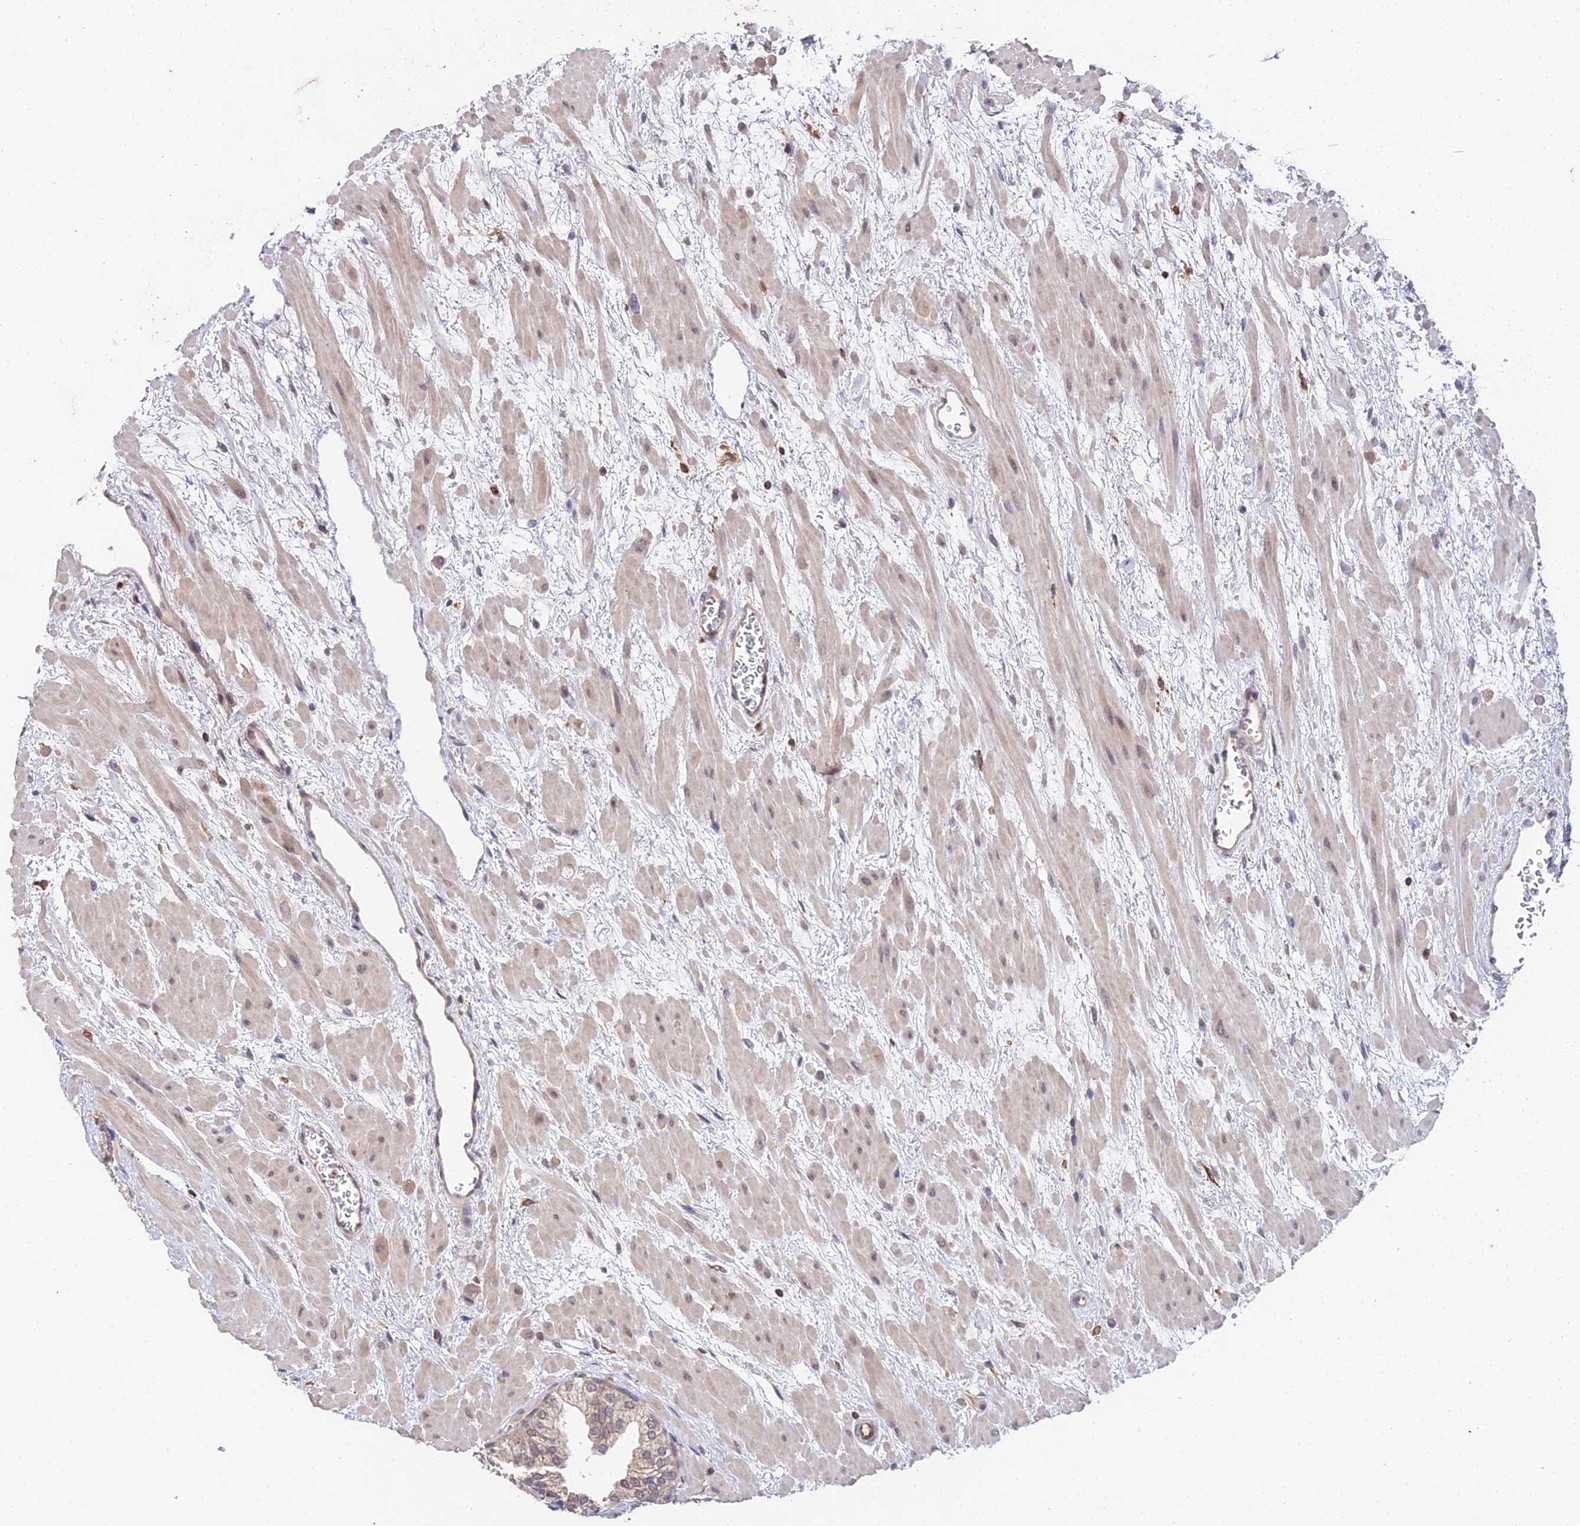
{"staining": {"intensity": "weak", "quantity": ">75%", "location": "cytoplasmic/membranous,nuclear"}, "tissue": "prostate", "cell_type": "Glandular cells", "image_type": "normal", "snomed": [{"axis": "morphology", "description": "Normal tissue, NOS"}, {"axis": "topography", "description": "Prostate"}], "caption": "Glandular cells exhibit low levels of weak cytoplasmic/membranous,nuclear staining in approximately >75% of cells in benign prostate. The staining was performed using DAB, with brown indicating positive protein expression. Nuclei are stained blue with hematoxylin.", "gene": "TPRX1", "patient": {"sex": "male", "age": 48}}